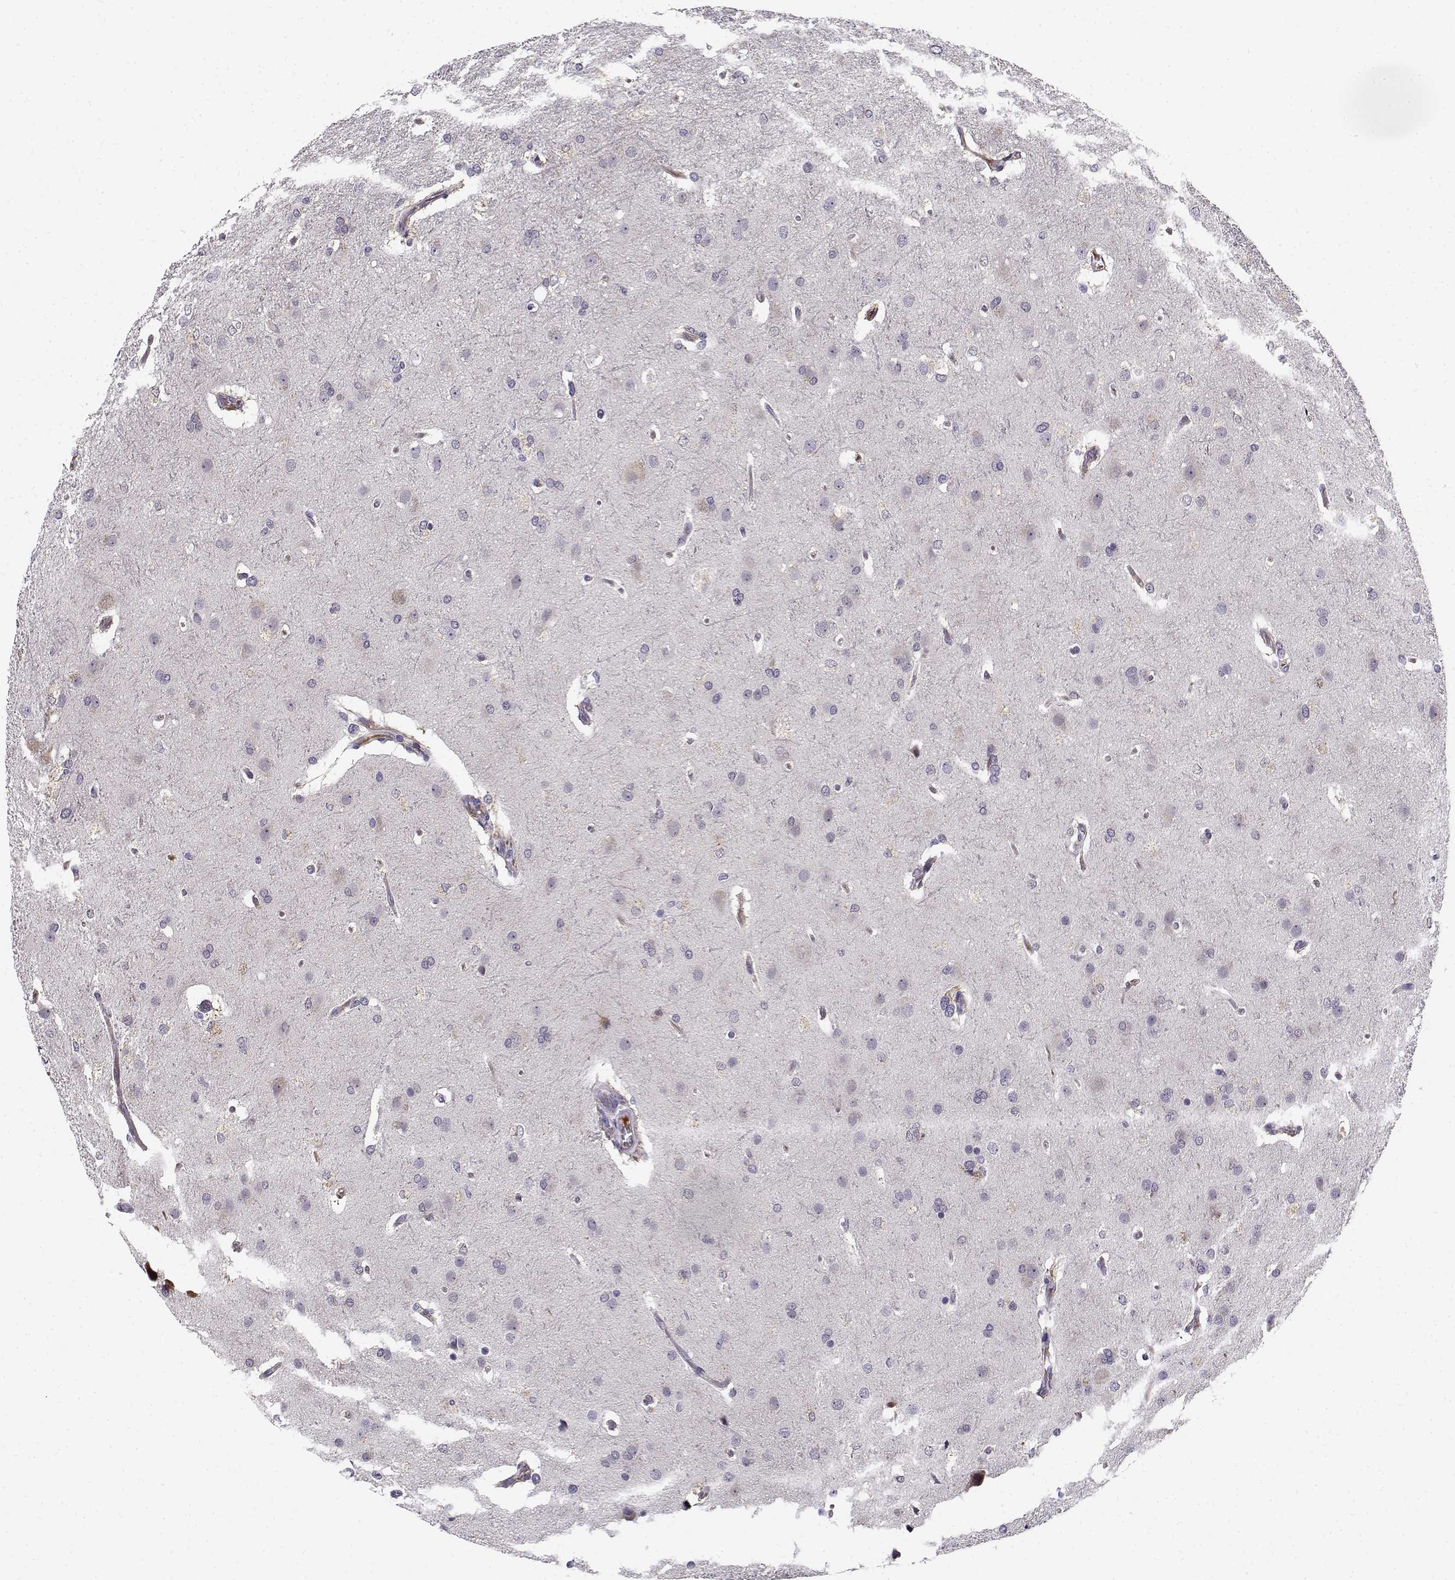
{"staining": {"intensity": "negative", "quantity": "none", "location": "none"}, "tissue": "glioma", "cell_type": "Tumor cells", "image_type": "cancer", "snomed": [{"axis": "morphology", "description": "Glioma, malignant, High grade"}, {"axis": "topography", "description": "Brain"}], "caption": "Glioma was stained to show a protein in brown. There is no significant positivity in tumor cells. (Stains: DAB IHC with hematoxylin counter stain, Microscopy: brightfield microscopy at high magnification).", "gene": "DDX25", "patient": {"sex": "male", "age": 68}}